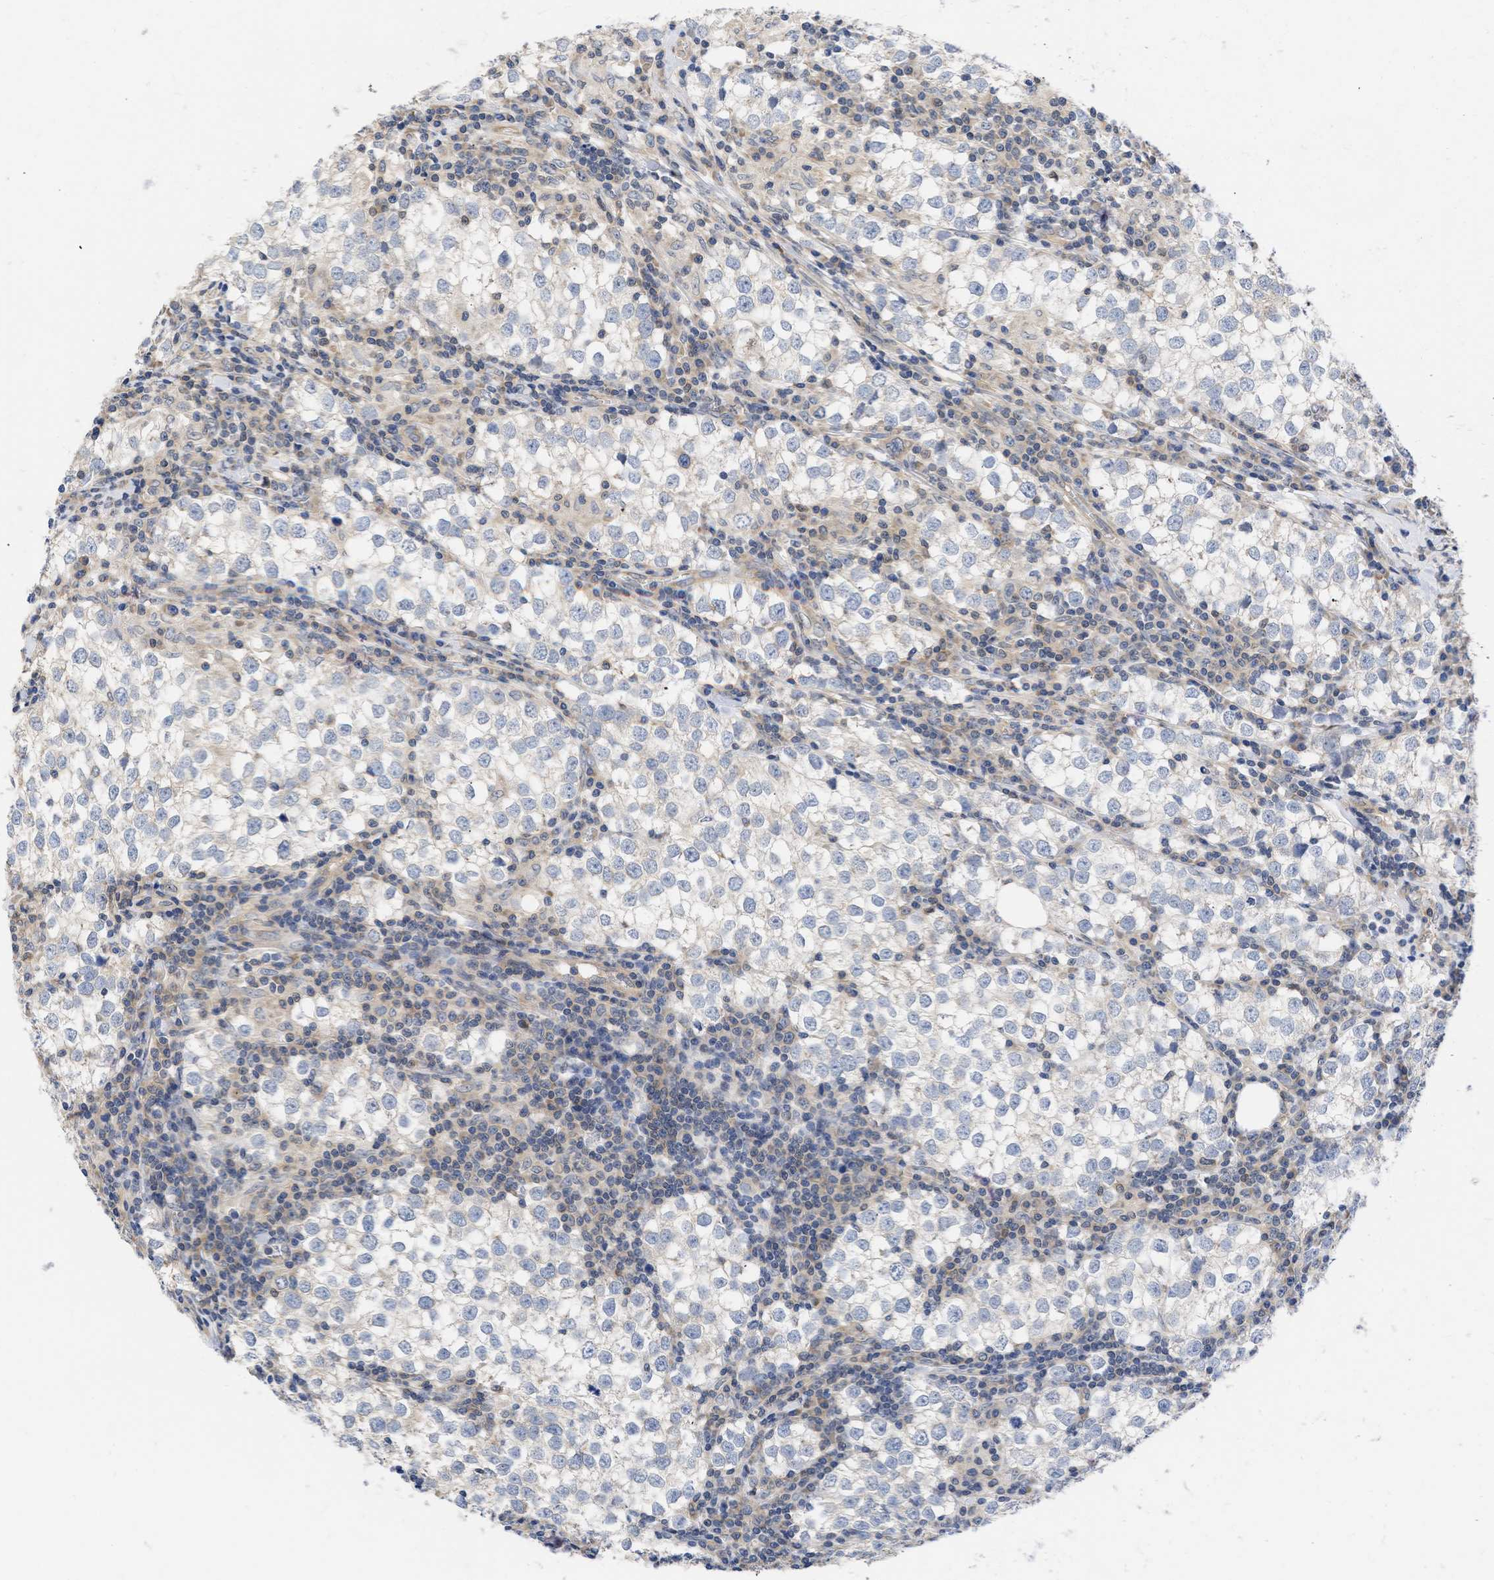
{"staining": {"intensity": "negative", "quantity": "none", "location": "none"}, "tissue": "testis cancer", "cell_type": "Tumor cells", "image_type": "cancer", "snomed": [{"axis": "morphology", "description": "Seminoma, NOS"}, {"axis": "morphology", "description": "Carcinoma, Embryonal, NOS"}, {"axis": "topography", "description": "Testis"}], "caption": "Immunohistochemical staining of testis embryonal carcinoma displays no significant staining in tumor cells. Nuclei are stained in blue.", "gene": "MAP2K3", "patient": {"sex": "male", "age": 36}}